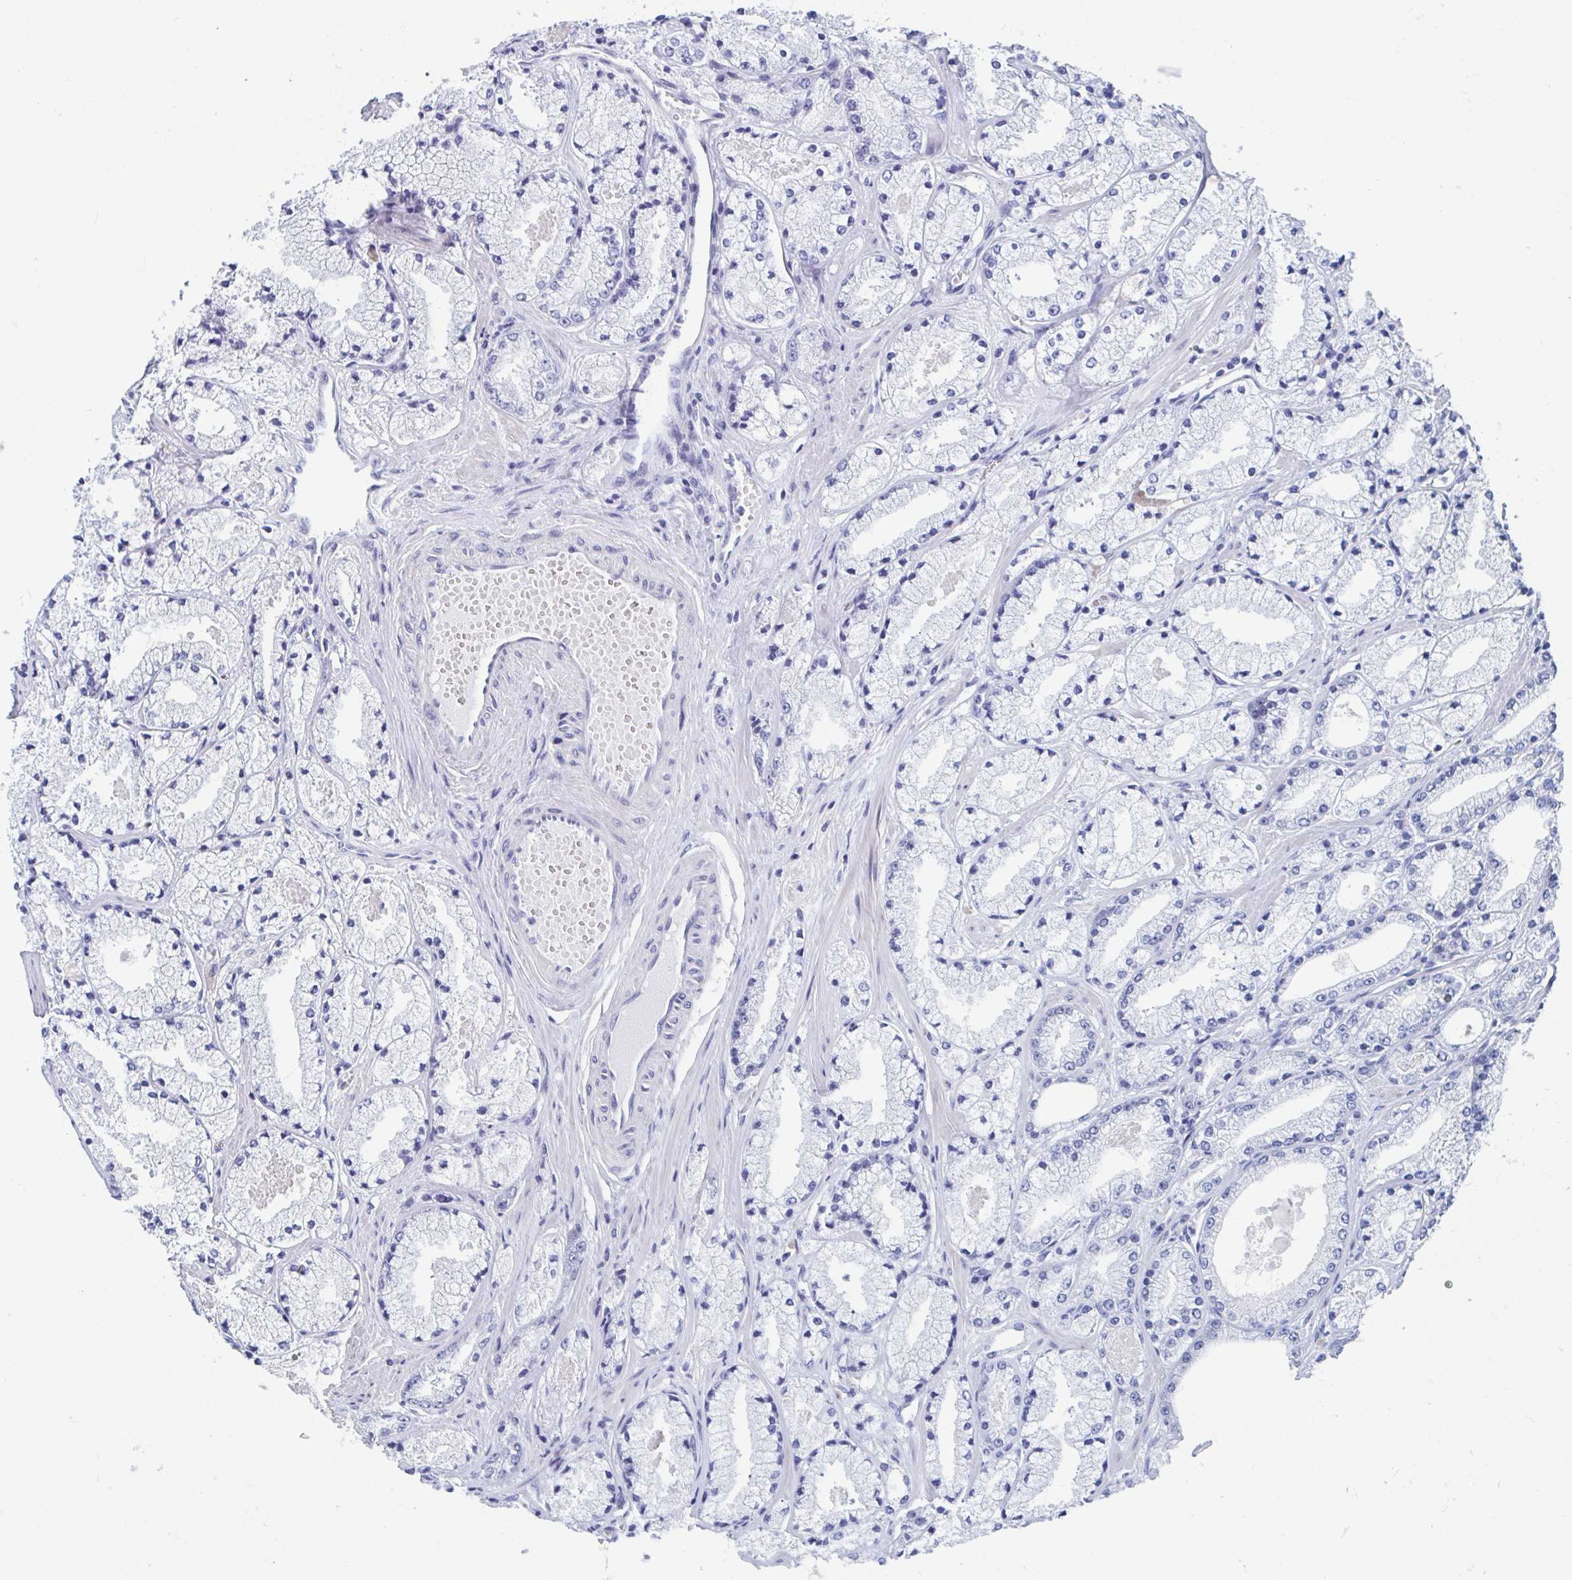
{"staining": {"intensity": "negative", "quantity": "none", "location": "none"}, "tissue": "prostate cancer", "cell_type": "Tumor cells", "image_type": "cancer", "snomed": [{"axis": "morphology", "description": "Adenocarcinoma, High grade"}, {"axis": "topography", "description": "Prostate"}], "caption": "An image of human prostate cancer is negative for staining in tumor cells.", "gene": "SHCBP1L", "patient": {"sex": "male", "age": 63}}